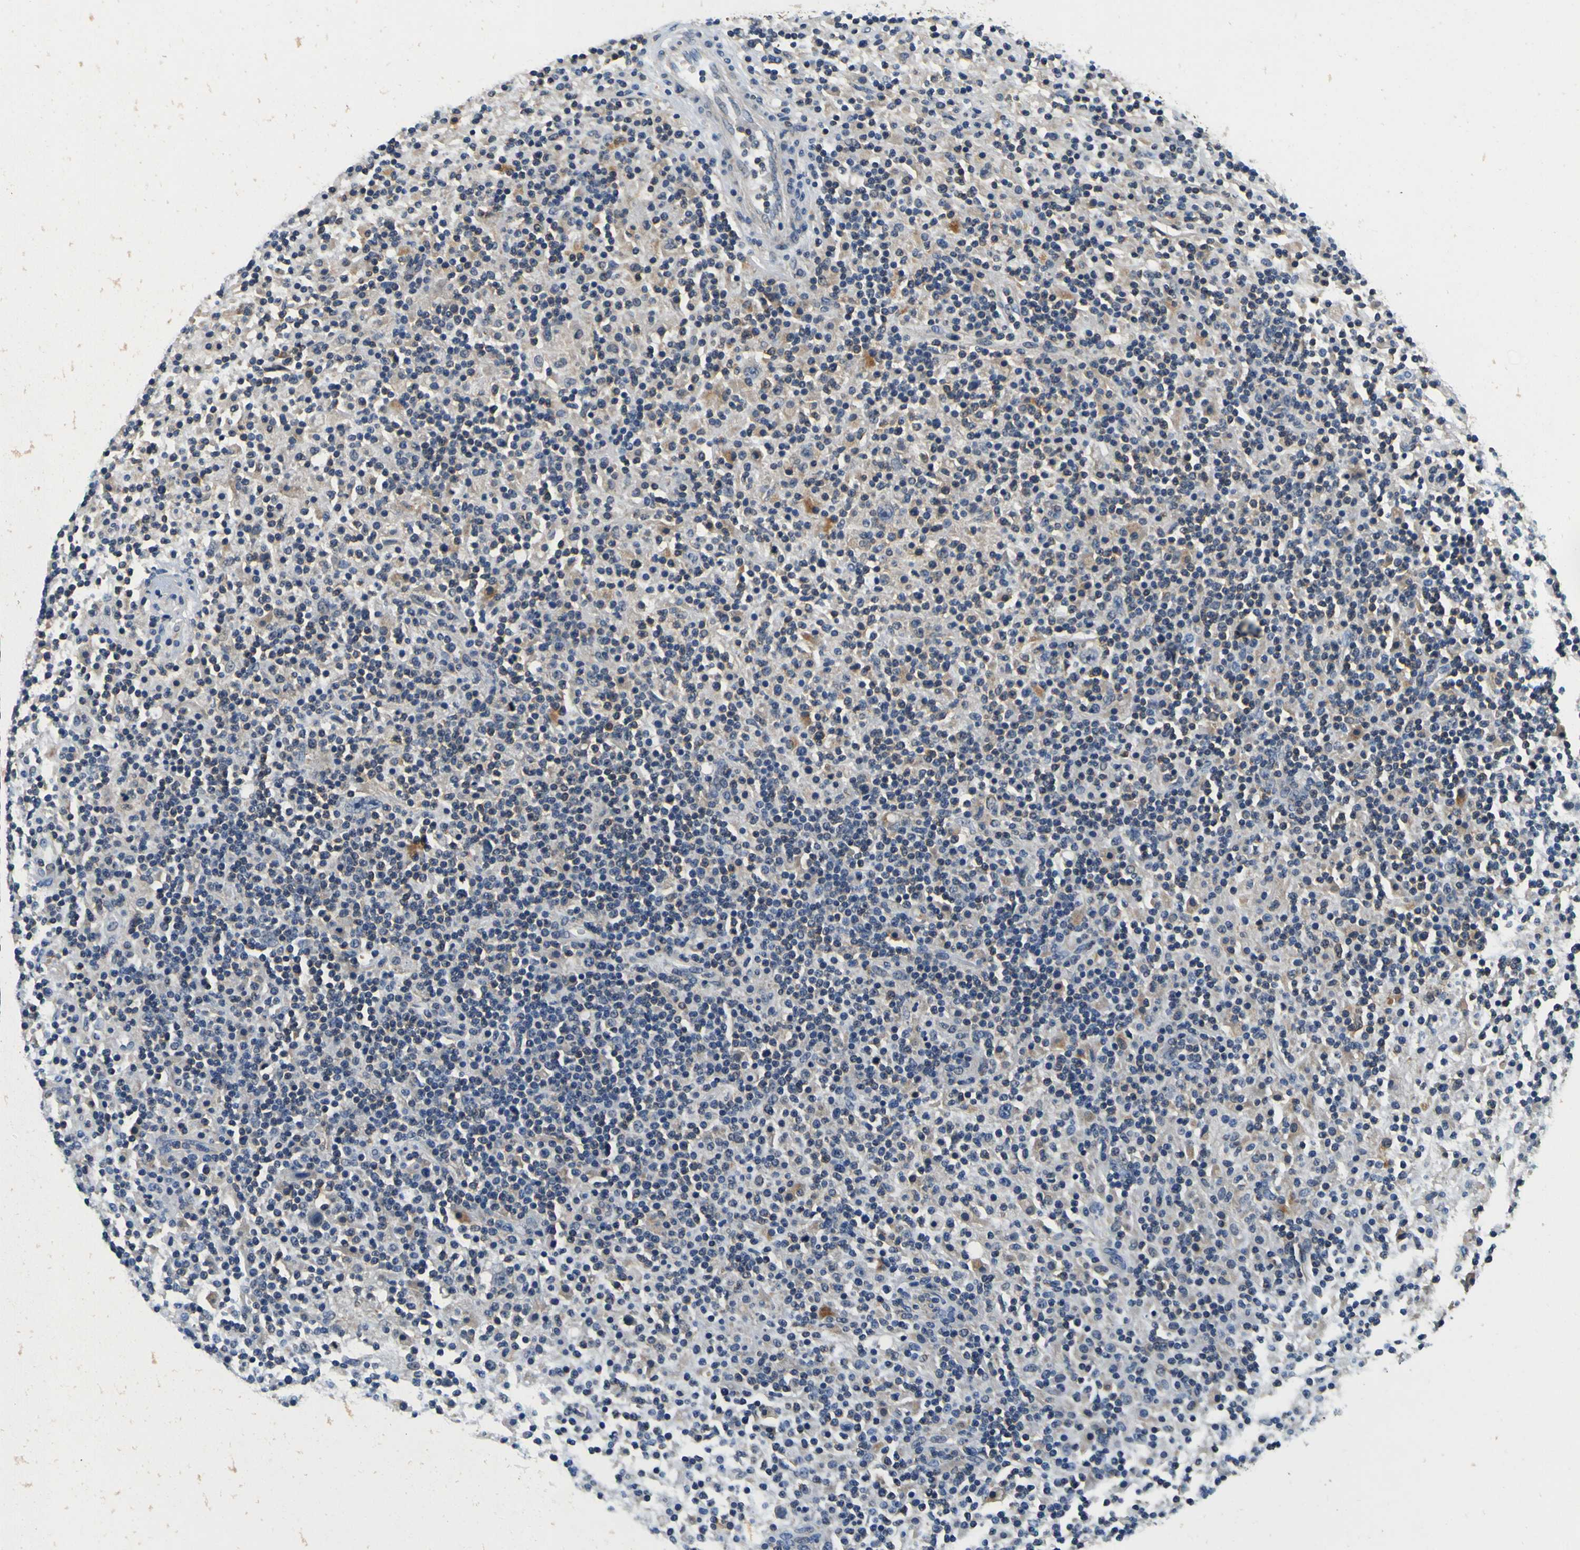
{"staining": {"intensity": "negative", "quantity": "none", "location": "none"}, "tissue": "lymphoma", "cell_type": "Tumor cells", "image_type": "cancer", "snomed": [{"axis": "morphology", "description": "Hodgkin's disease, NOS"}, {"axis": "topography", "description": "Lymph node"}], "caption": "High magnification brightfield microscopy of lymphoma stained with DAB (3,3'-diaminobenzidine) (brown) and counterstained with hematoxylin (blue): tumor cells show no significant expression. The staining was performed using DAB (3,3'-diaminobenzidine) to visualize the protein expression in brown, while the nuclei were stained in blue with hematoxylin (Magnification: 20x).", "gene": "TNIK", "patient": {"sex": "male", "age": 70}}